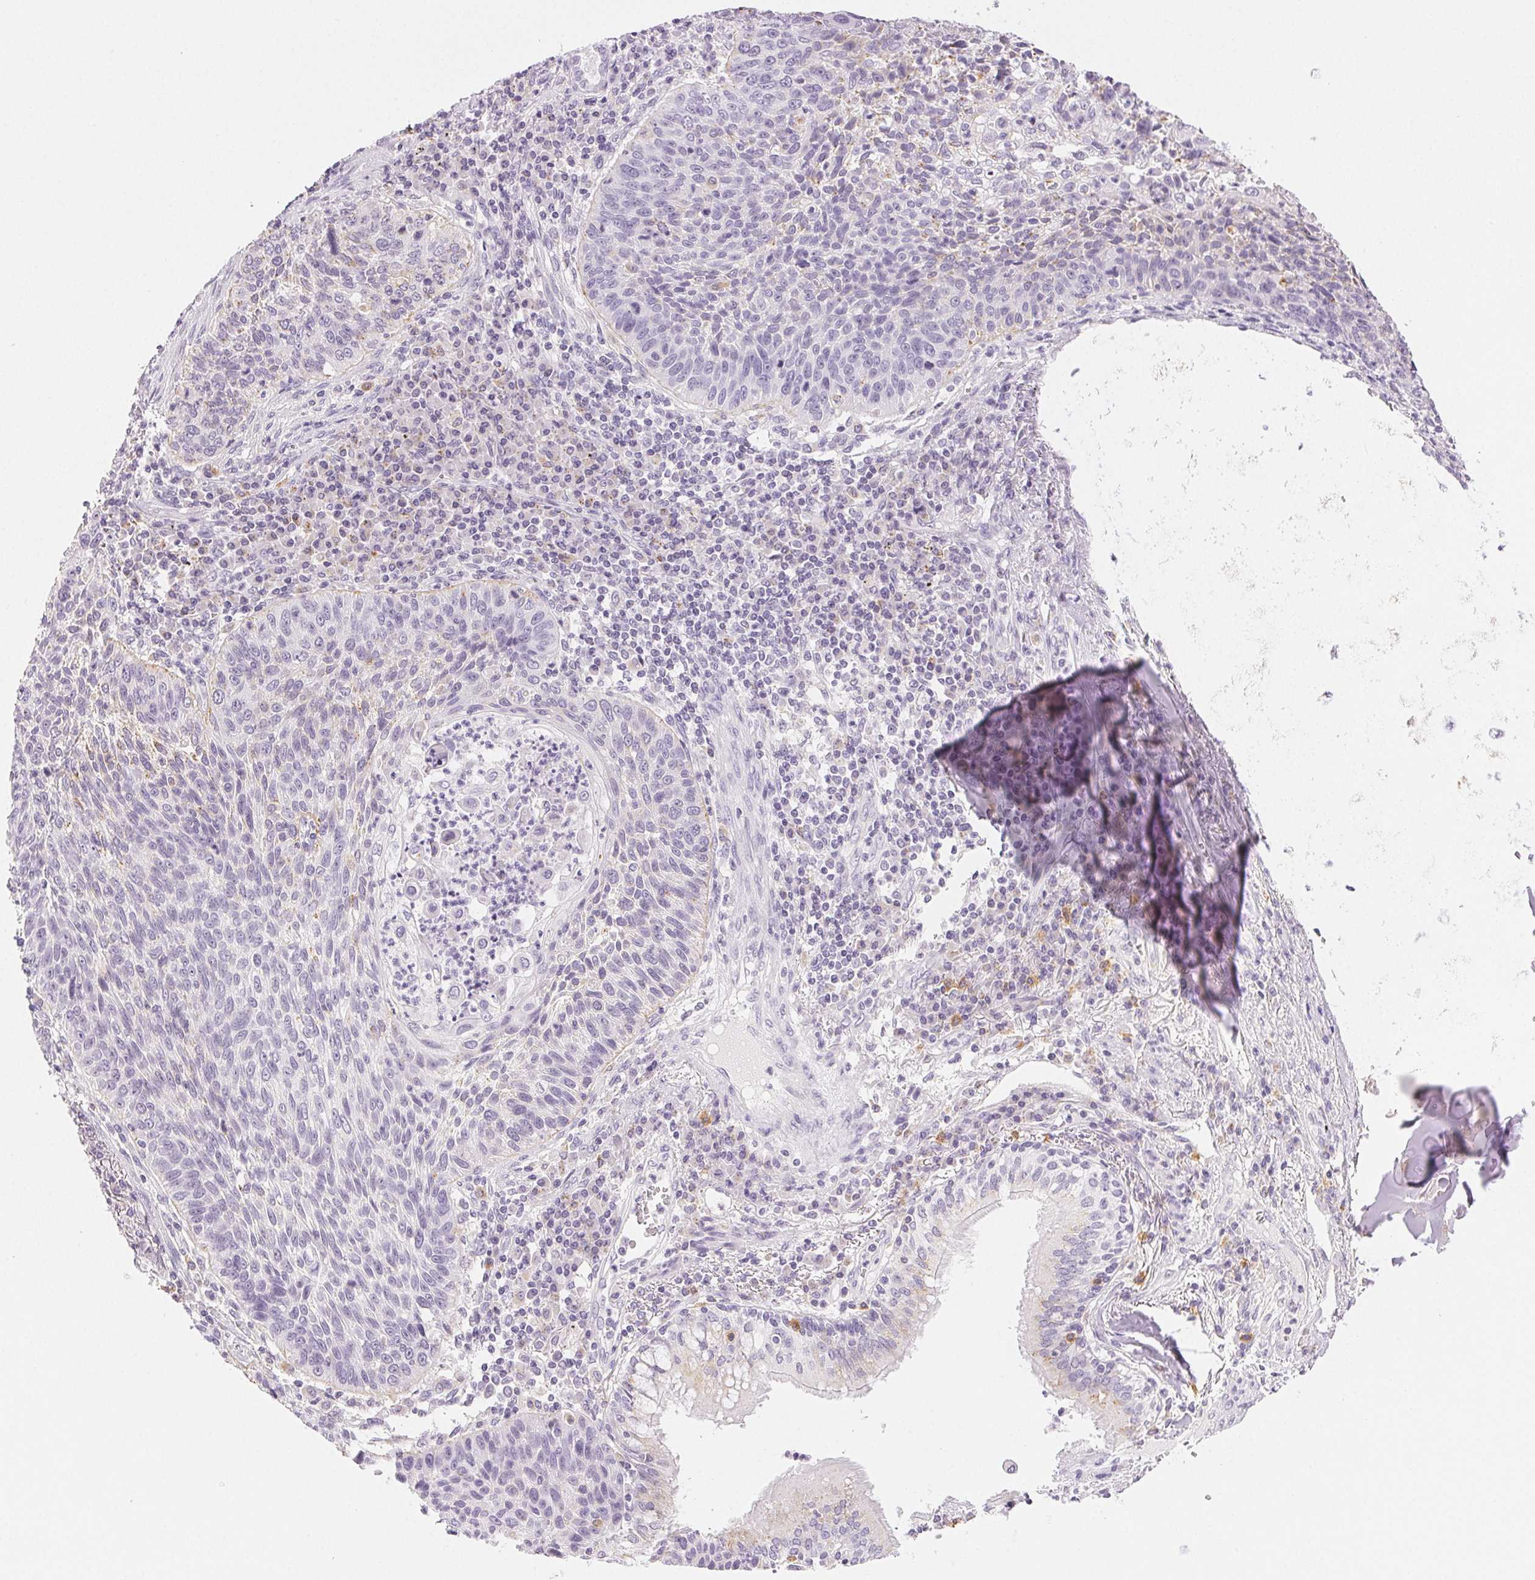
{"staining": {"intensity": "negative", "quantity": "none", "location": "none"}, "tissue": "lung cancer", "cell_type": "Tumor cells", "image_type": "cancer", "snomed": [{"axis": "morphology", "description": "Squamous cell carcinoma, NOS"}, {"axis": "morphology", "description": "Squamous cell carcinoma, metastatic, NOS"}, {"axis": "topography", "description": "Lung"}, {"axis": "topography", "description": "Pleura, NOS"}], "caption": "Immunohistochemical staining of human lung cancer (metastatic squamous cell carcinoma) exhibits no significant staining in tumor cells. Nuclei are stained in blue.", "gene": "SLC5A2", "patient": {"sex": "male", "age": 72}}